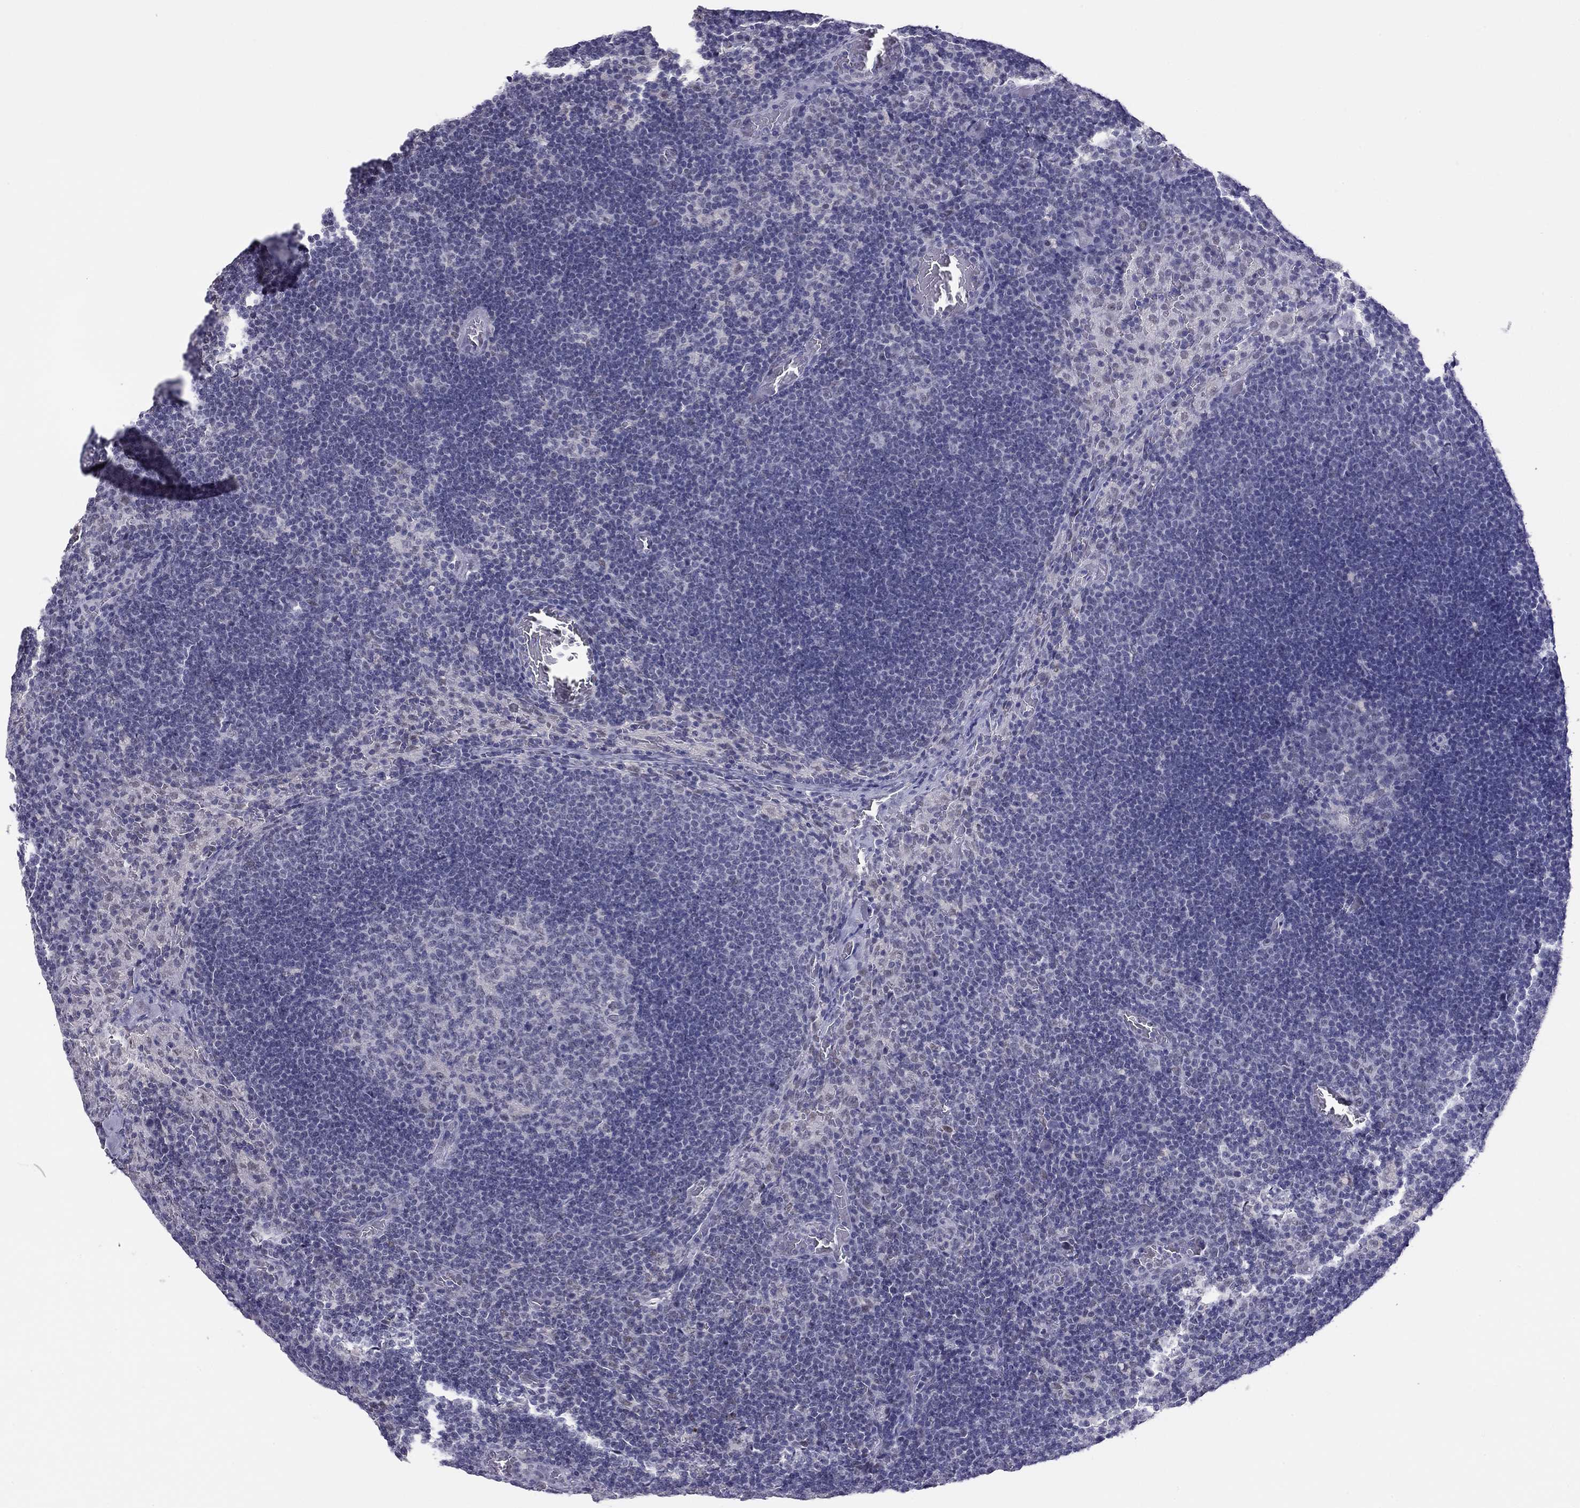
{"staining": {"intensity": "negative", "quantity": "none", "location": "none"}, "tissue": "lymph node", "cell_type": "Germinal center cells", "image_type": "normal", "snomed": [{"axis": "morphology", "description": "Normal tissue, NOS"}, {"axis": "topography", "description": "Lymph node"}], "caption": "DAB immunohistochemical staining of normal lymph node exhibits no significant staining in germinal center cells.", "gene": "DOT1L", "patient": {"sex": "male", "age": 63}}